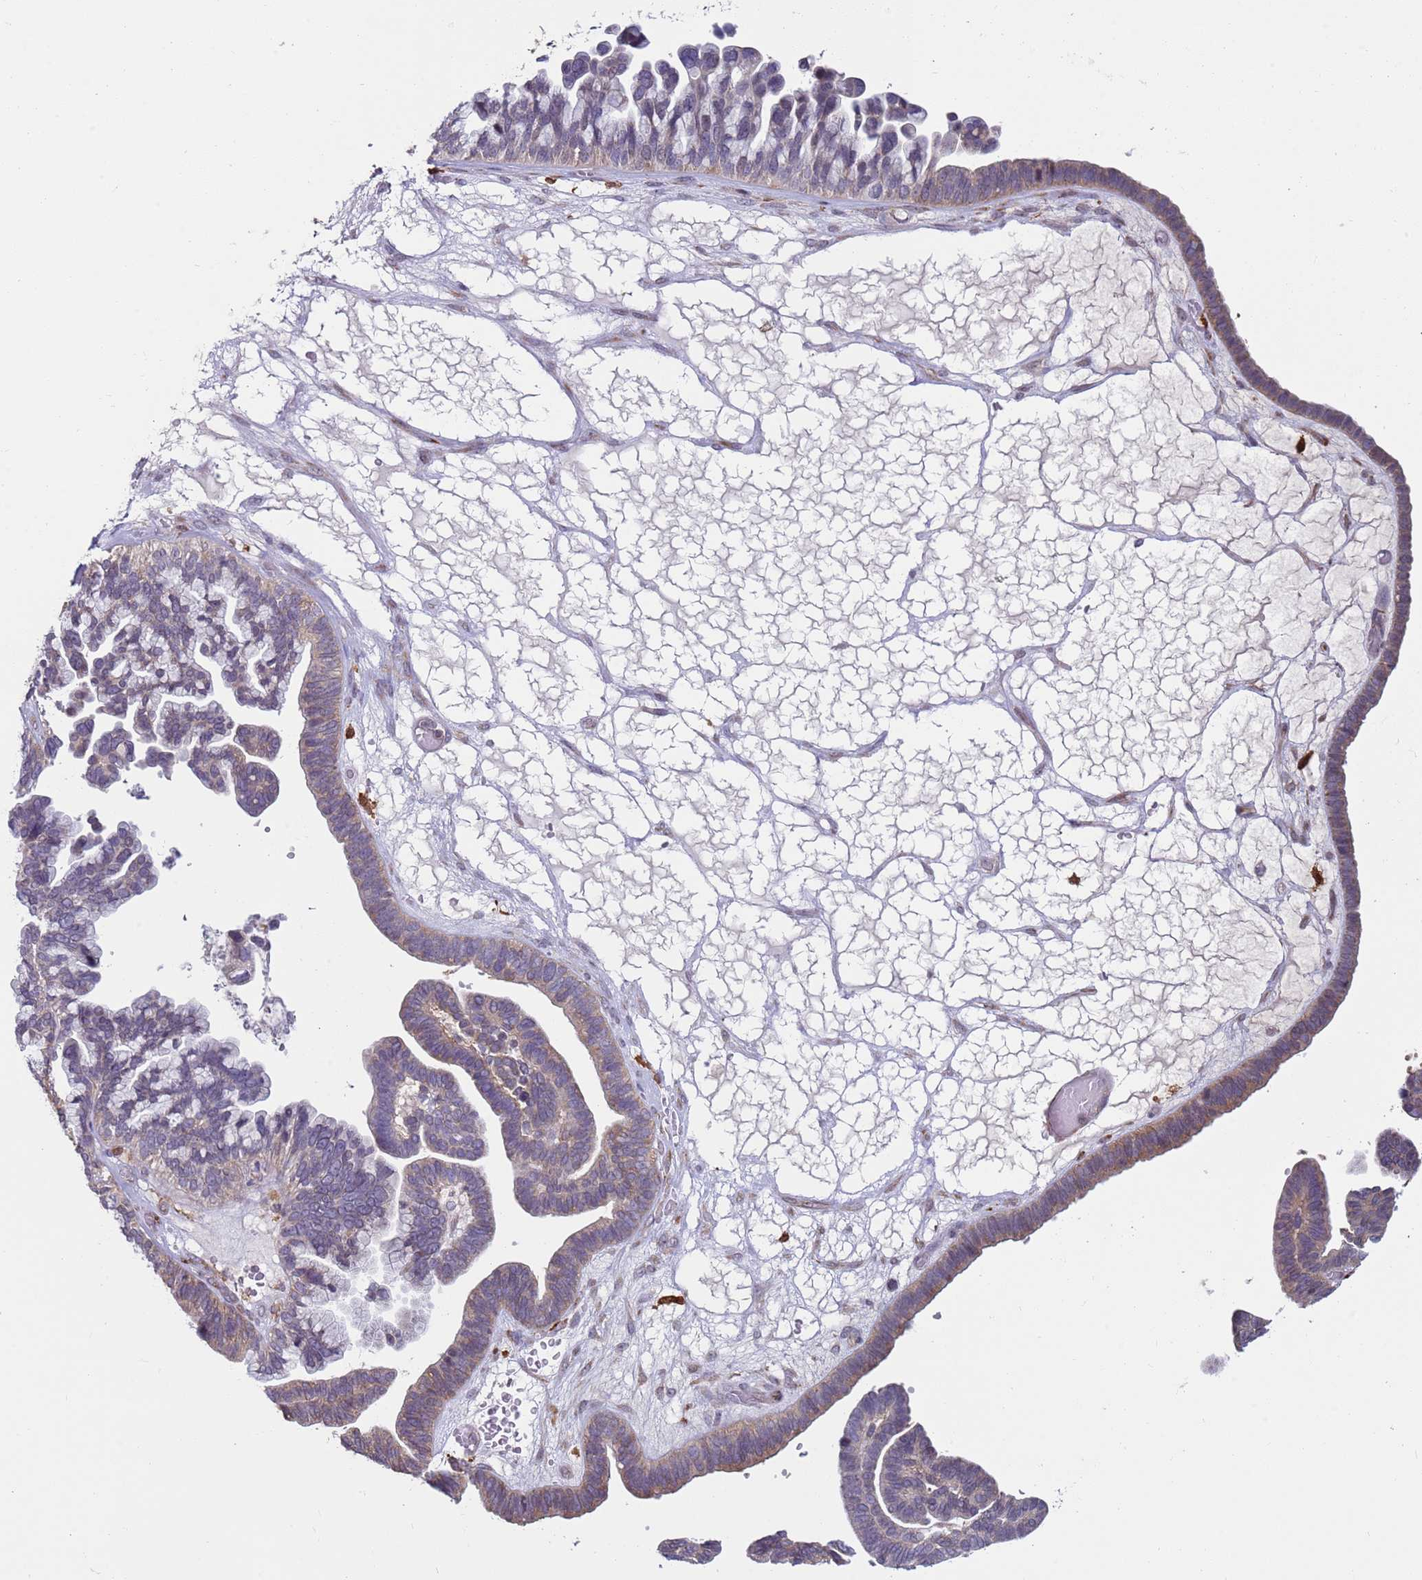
{"staining": {"intensity": "weak", "quantity": "25%-75%", "location": "cytoplasmic/membranous"}, "tissue": "ovarian cancer", "cell_type": "Tumor cells", "image_type": "cancer", "snomed": [{"axis": "morphology", "description": "Cystadenocarcinoma, serous, NOS"}, {"axis": "topography", "description": "Ovary"}], "caption": "Ovarian cancer stained with DAB (3,3'-diaminobenzidine) immunohistochemistry (IHC) demonstrates low levels of weak cytoplasmic/membranous positivity in approximately 25%-75% of tumor cells. (DAB IHC with brightfield microscopy, high magnification).", "gene": "SNAPC4", "patient": {"sex": "female", "age": 56}}